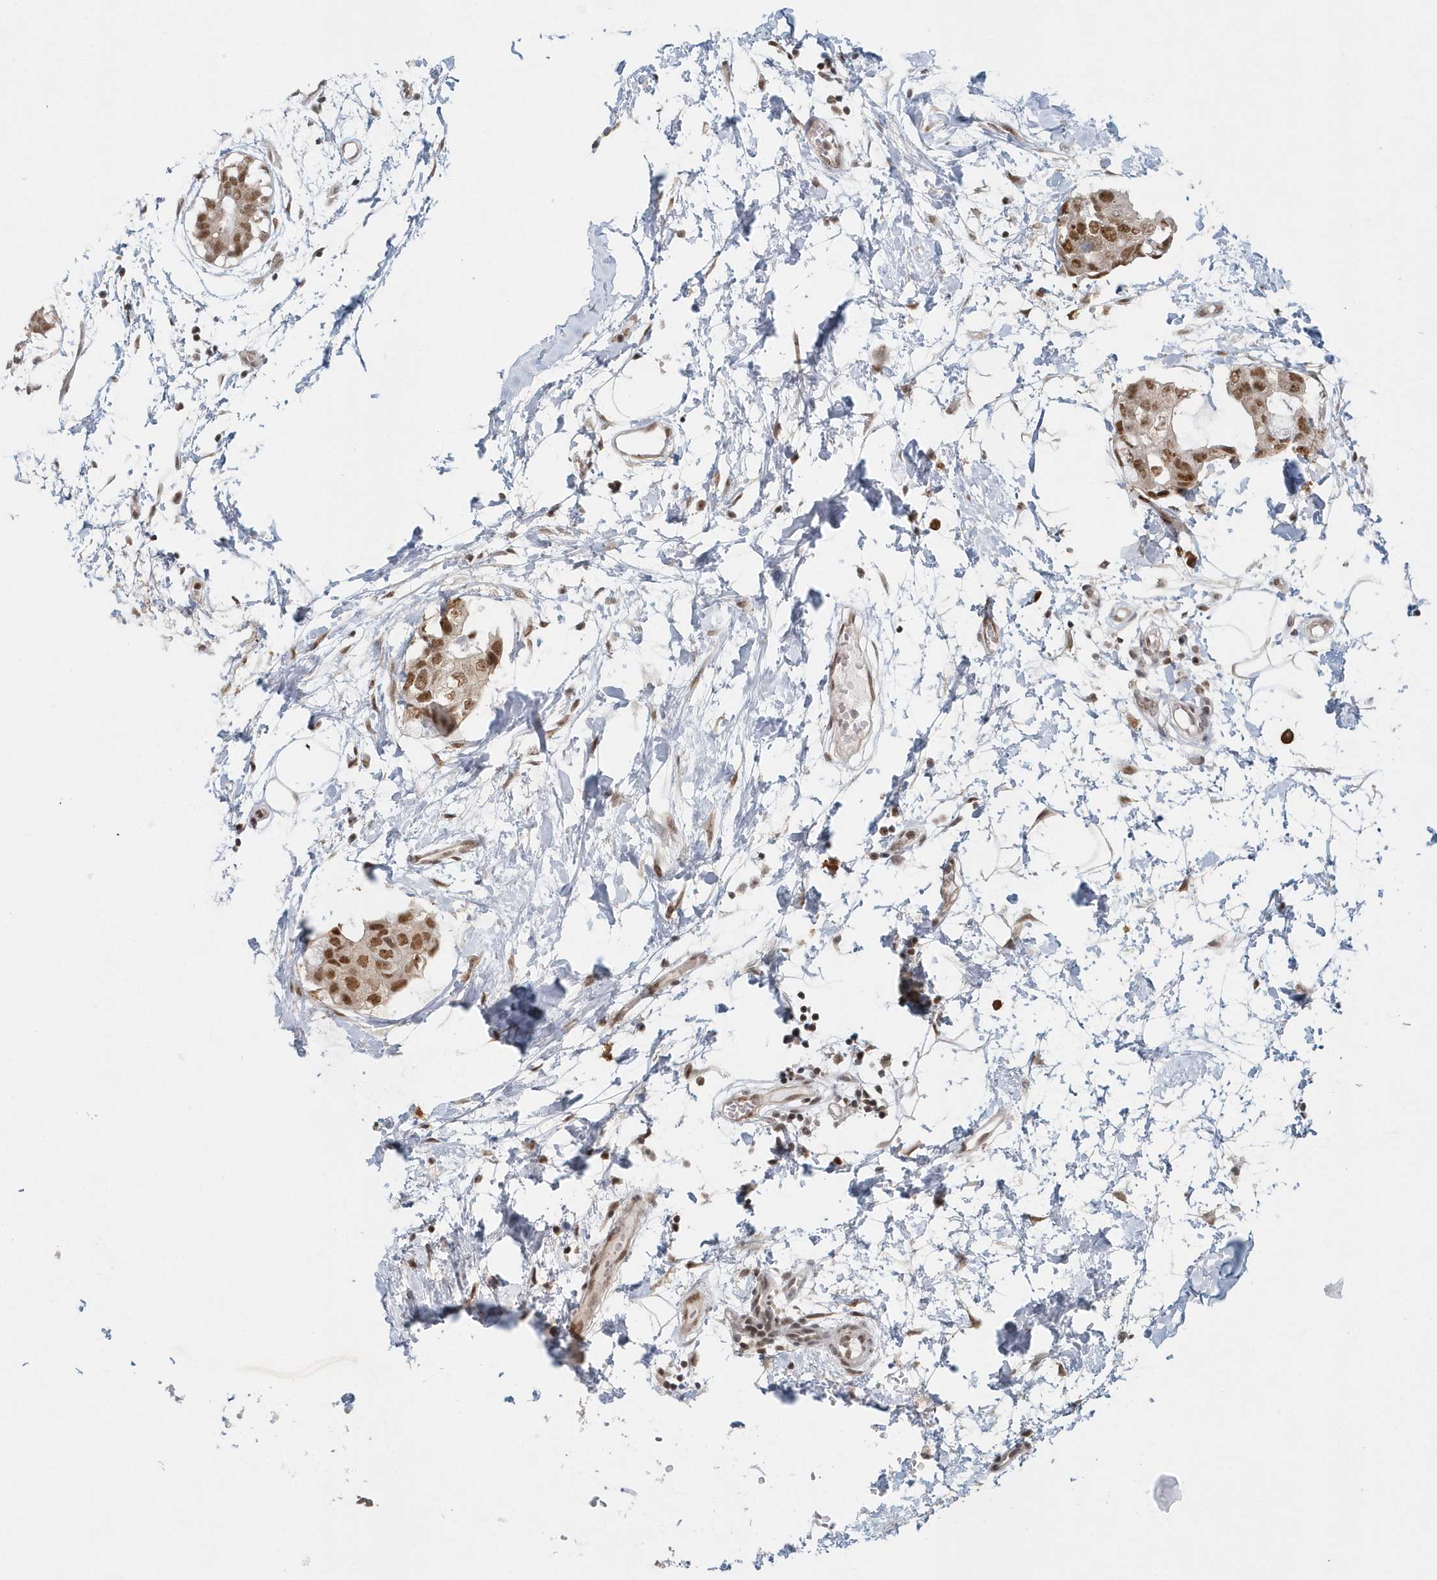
{"staining": {"intensity": "moderate", "quantity": ">75%", "location": "nuclear"}, "tissue": "breast cancer", "cell_type": "Tumor cells", "image_type": "cancer", "snomed": [{"axis": "morphology", "description": "Duct carcinoma"}, {"axis": "topography", "description": "Breast"}], "caption": "Protein expression analysis of human infiltrating ductal carcinoma (breast) reveals moderate nuclear positivity in about >75% of tumor cells. (DAB = brown stain, brightfield microscopy at high magnification).", "gene": "YTHDC1", "patient": {"sex": "female", "age": 40}}